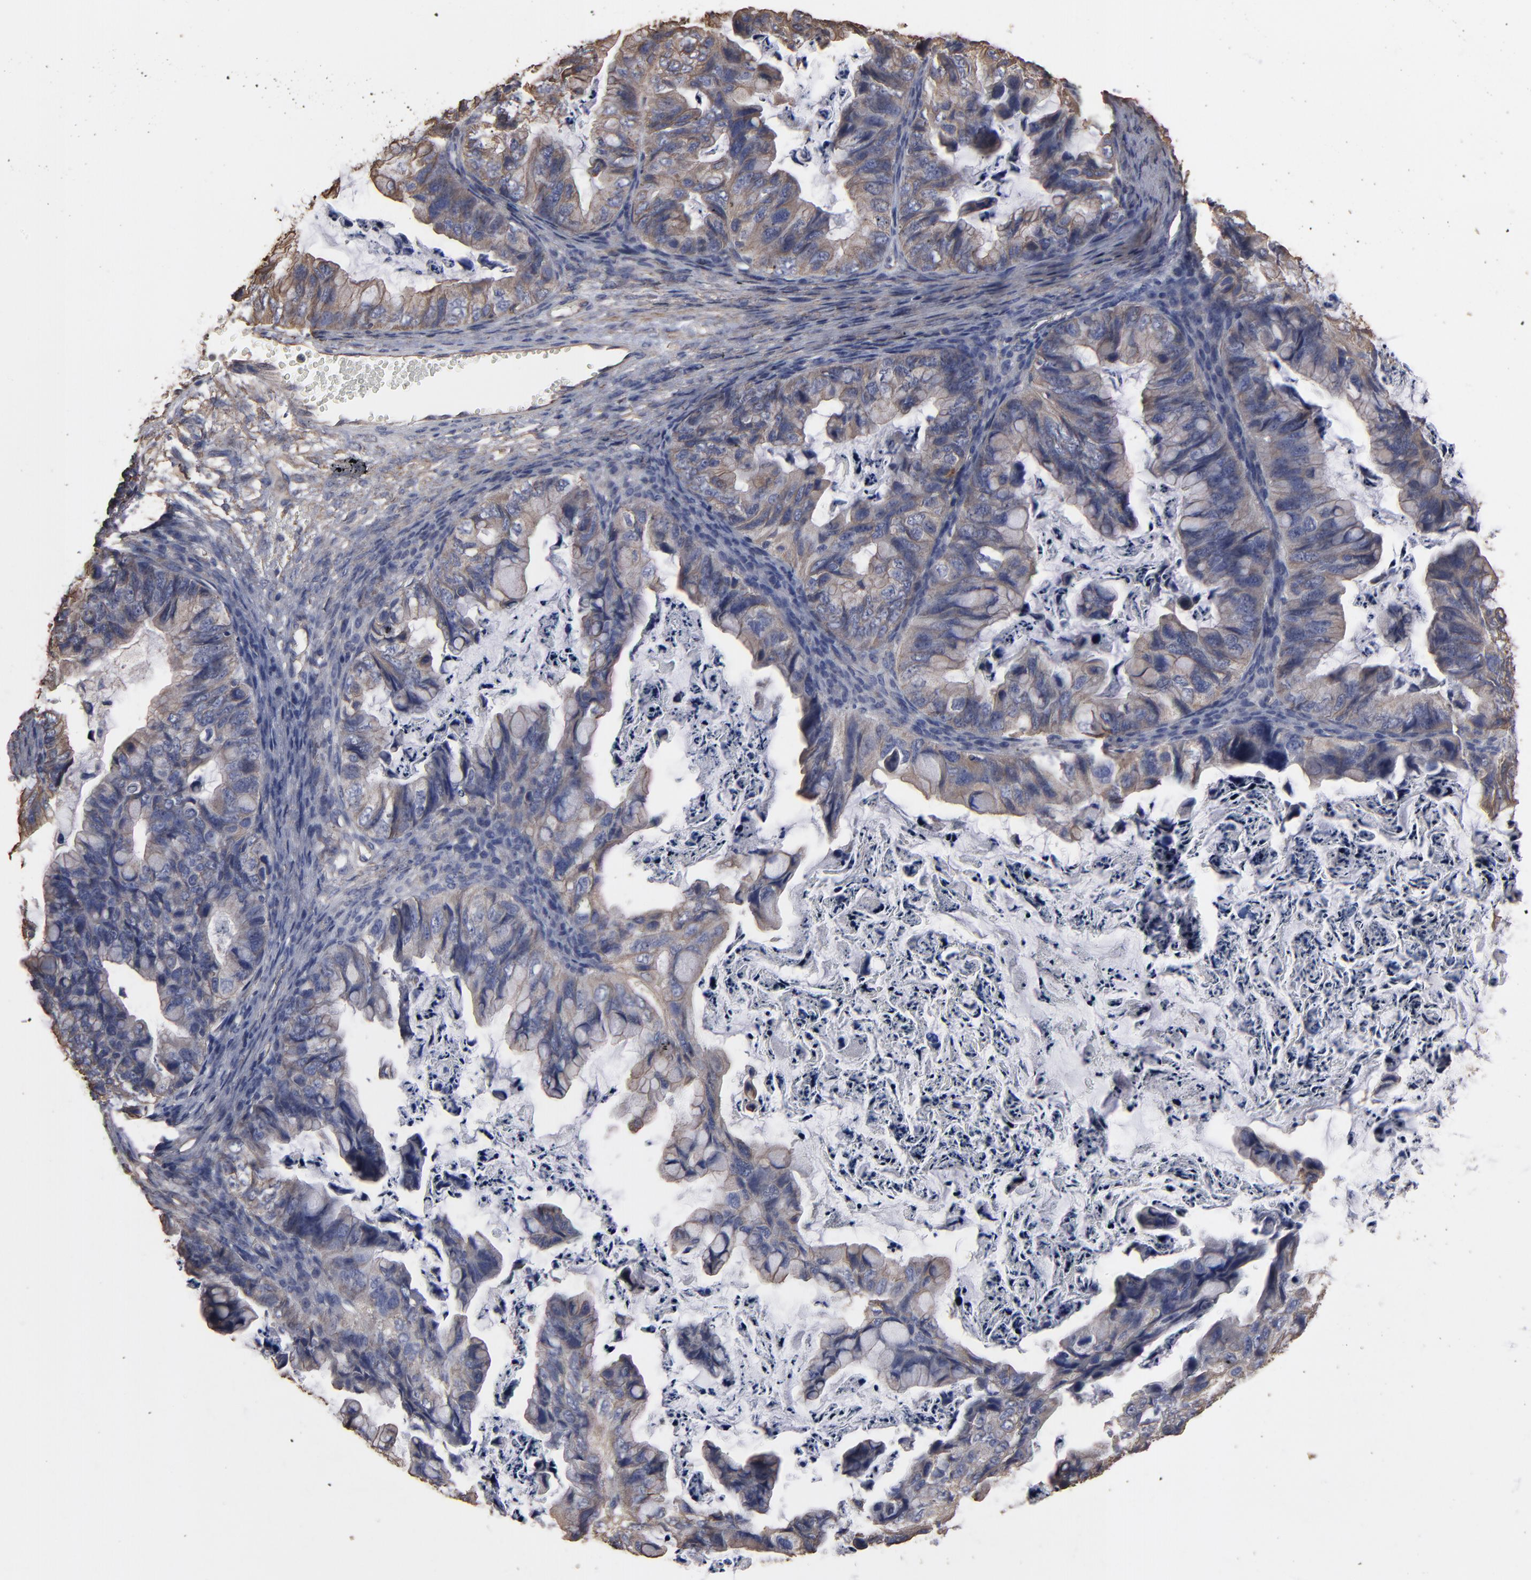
{"staining": {"intensity": "weak", "quantity": ">75%", "location": "cytoplasmic/membranous"}, "tissue": "ovarian cancer", "cell_type": "Tumor cells", "image_type": "cancer", "snomed": [{"axis": "morphology", "description": "Cystadenocarcinoma, mucinous, NOS"}, {"axis": "topography", "description": "Ovary"}], "caption": "Mucinous cystadenocarcinoma (ovarian) was stained to show a protein in brown. There is low levels of weak cytoplasmic/membranous staining in about >75% of tumor cells. (brown staining indicates protein expression, while blue staining denotes nuclei).", "gene": "DMD", "patient": {"sex": "female", "age": 36}}